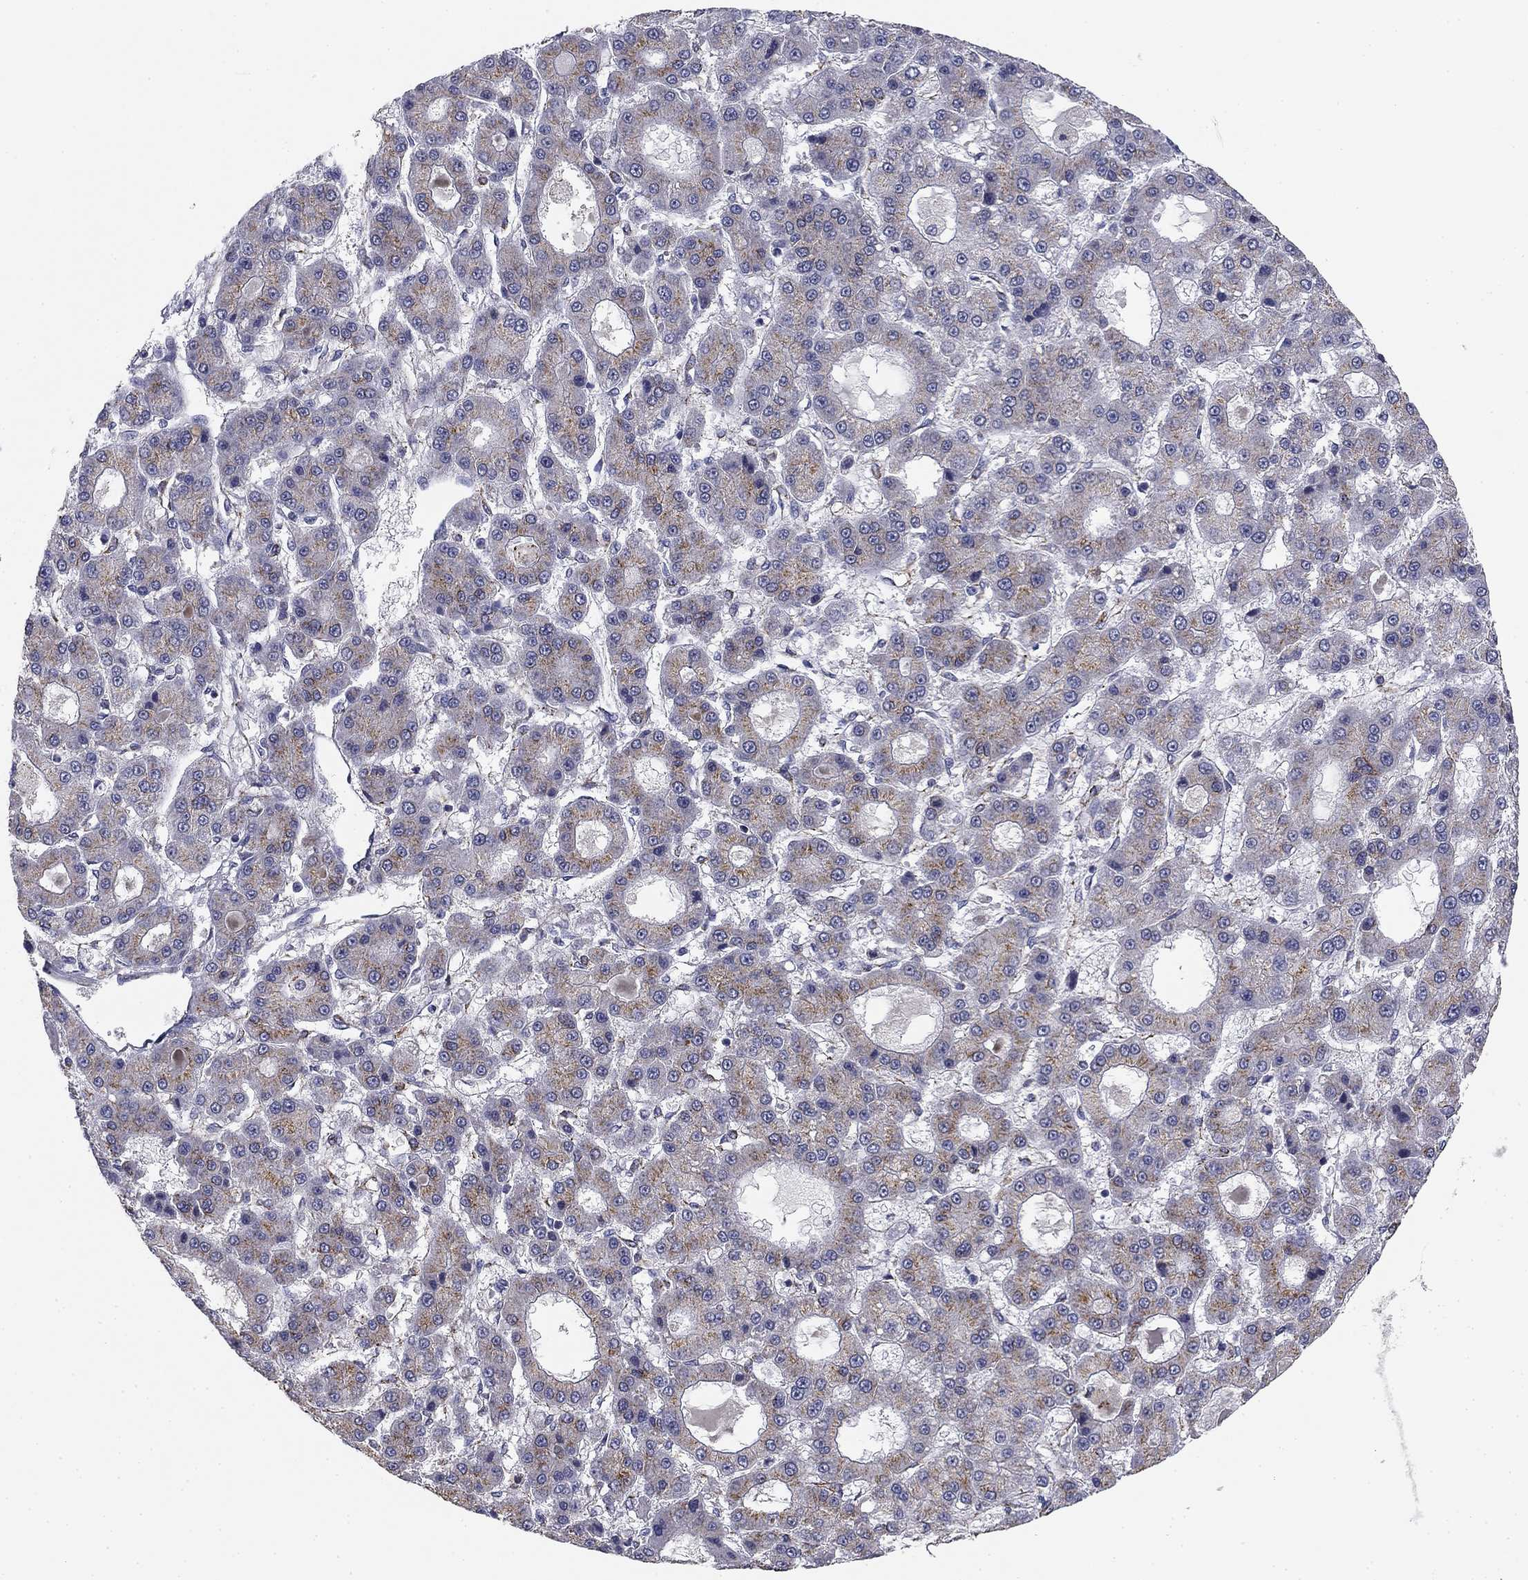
{"staining": {"intensity": "moderate", "quantity": "25%-75%", "location": "cytoplasmic/membranous"}, "tissue": "liver cancer", "cell_type": "Tumor cells", "image_type": "cancer", "snomed": [{"axis": "morphology", "description": "Carcinoma, Hepatocellular, NOS"}, {"axis": "topography", "description": "Liver"}], "caption": "This is a histology image of IHC staining of hepatocellular carcinoma (liver), which shows moderate expression in the cytoplasmic/membranous of tumor cells.", "gene": "SEPTIN3", "patient": {"sex": "male", "age": 70}}